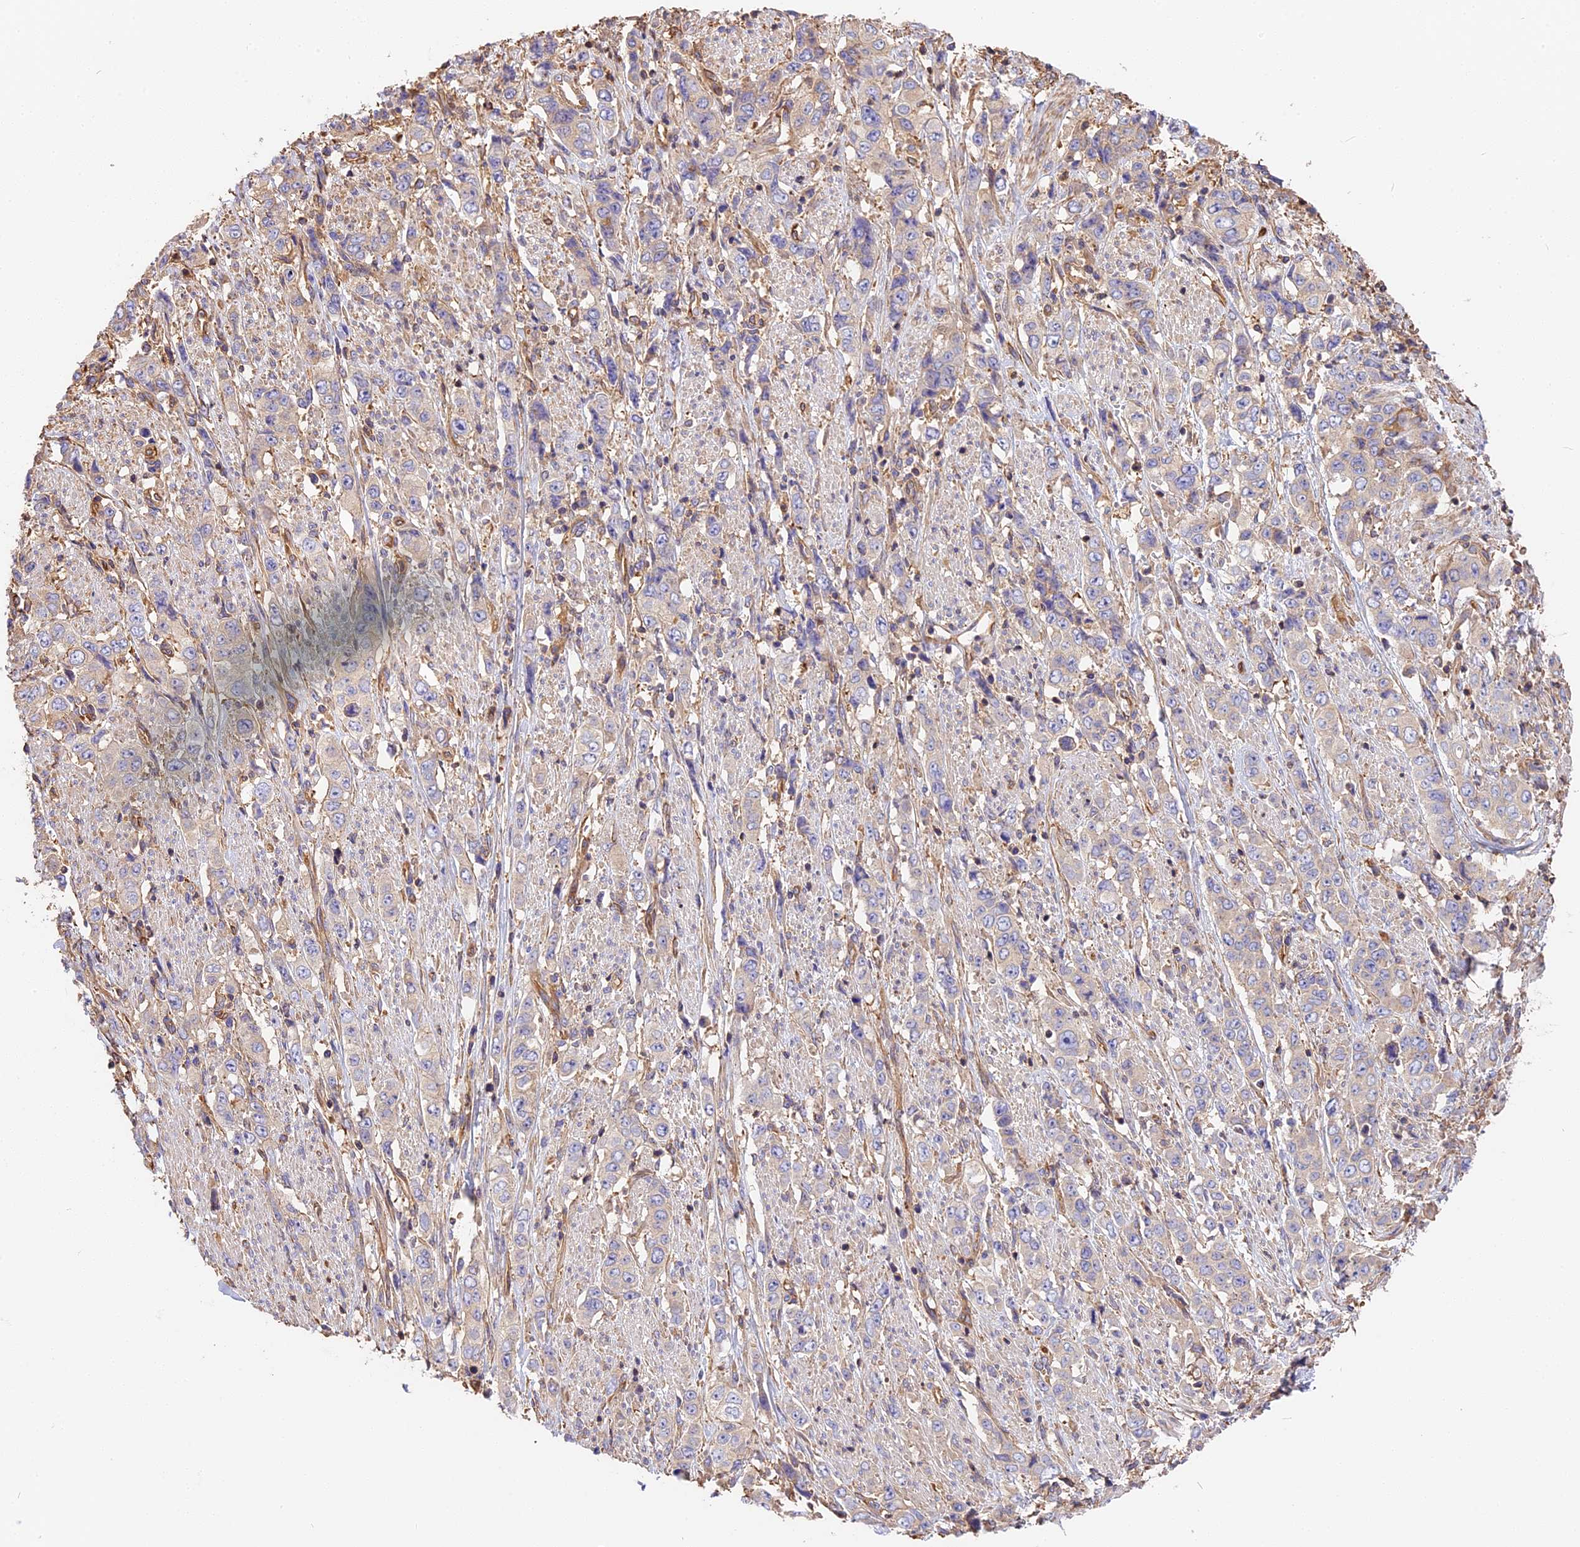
{"staining": {"intensity": "negative", "quantity": "none", "location": "none"}, "tissue": "stomach cancer", "cell_type": "Tumor cells", "image_type": "cancer", "snomed": [{"axis": "morphology", "description": "Adenocarcinoma, NOS"}, {"axis": "topography", "description": "Stomach, upper"}], "caption": "Protein analysis of stomach adenocarcinoma demonstrates no significant positivity in tumor cells.", "gene": "VPS18", "patient": {"sex": "male", "age": 62}}